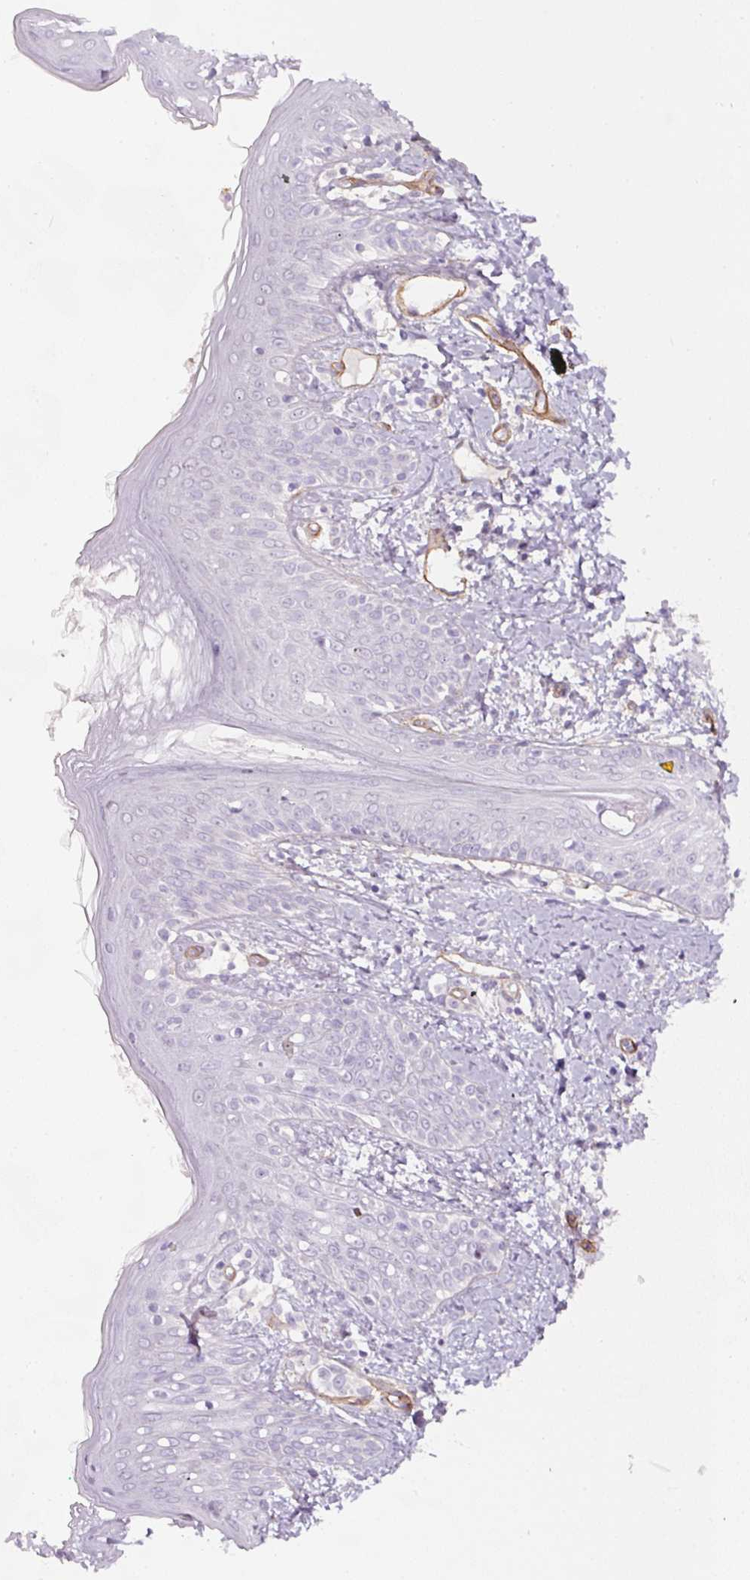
{"staining": {"intensity": "negative", "quantity": "none", "location": "none"}, "tissue": "skin", "cell_type": "Fibroblasts", "image_type": "normal", "snomed": [{"axis": "morphology", "description": "Normal tissue, NOS"}, {"axis": "topography", "description": "Skin"}], "caption": "The immunohistochemistry micrograph has no significant positivity in fibroblasts of skin.", "gene": "LOXL4", "patient": {"sex": "male", "age": 16}}